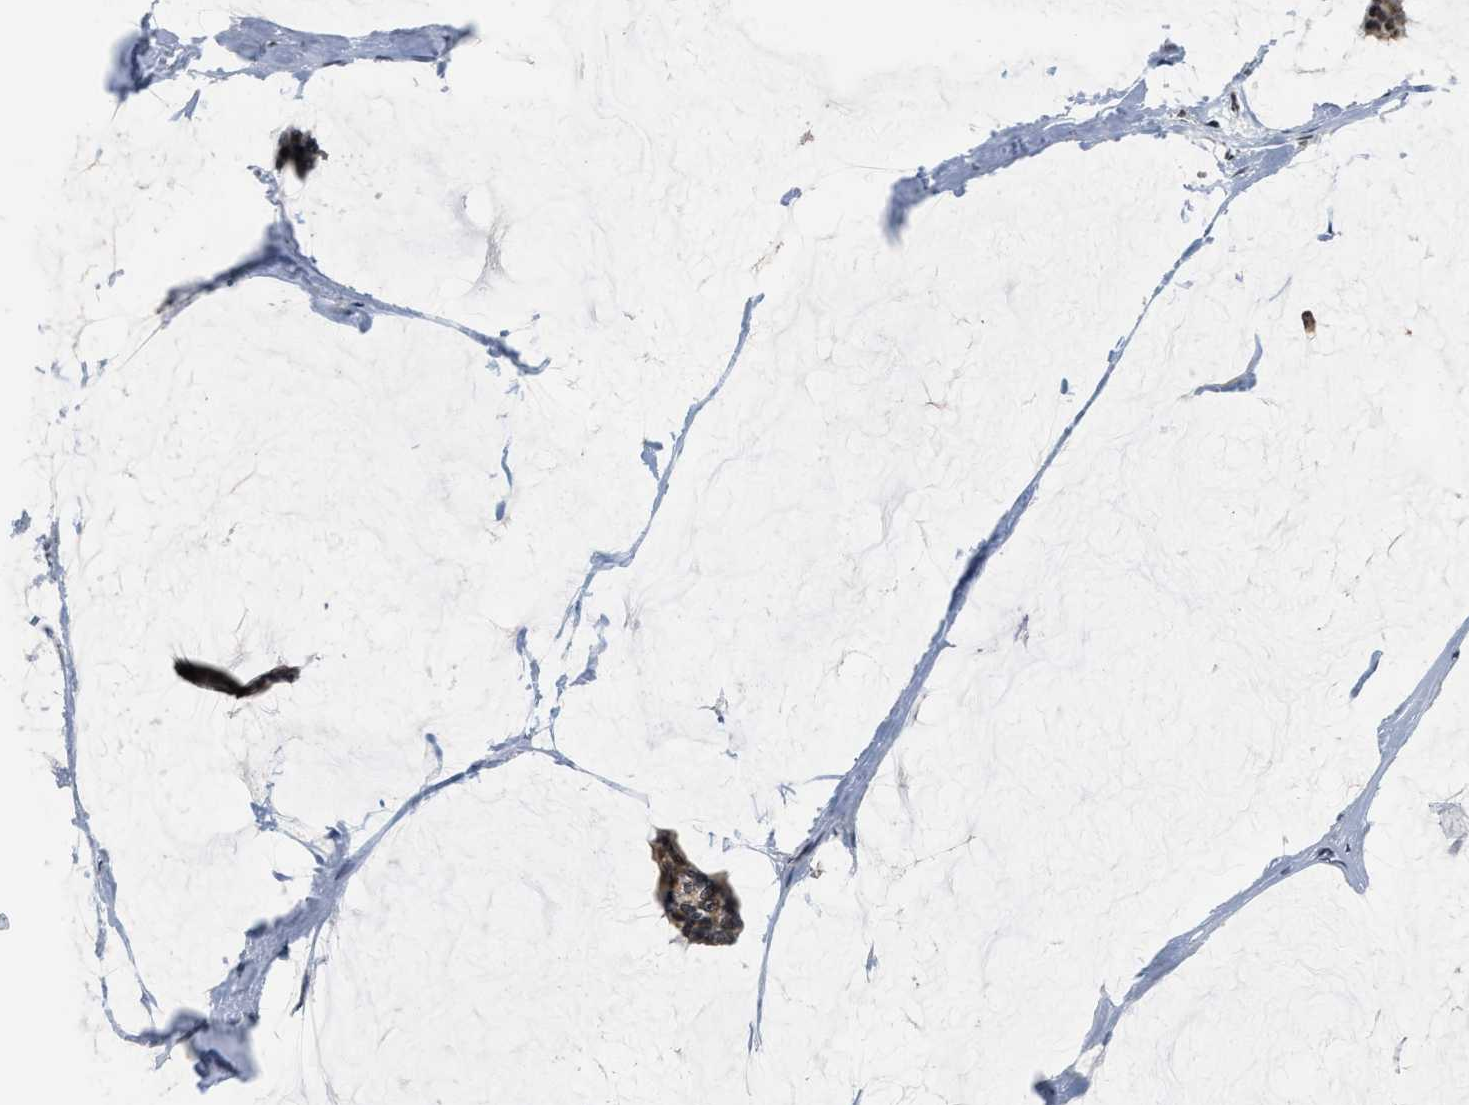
{"staining": {"intensity": "moderate", "quantity": ">75%", "location": "cytoplasmic/membranous"}, "tissue": "breast cancer", "cell_type": "Tumor cells", "image_type": "cancer", "snomed": [{"axis": "morphology", "description": "Duct carcinoma"}, {"axis": "topography", "description": "Breast"}], "caption": "Human breast invasive ductal carcinoma stained for a protein (brown) displays moderate cytoplasmic/membranous positive positivity in approximately >75% of tumor cells.", "gene": "ANKRD6", "patient": {"sex": "female", "age": 93}}